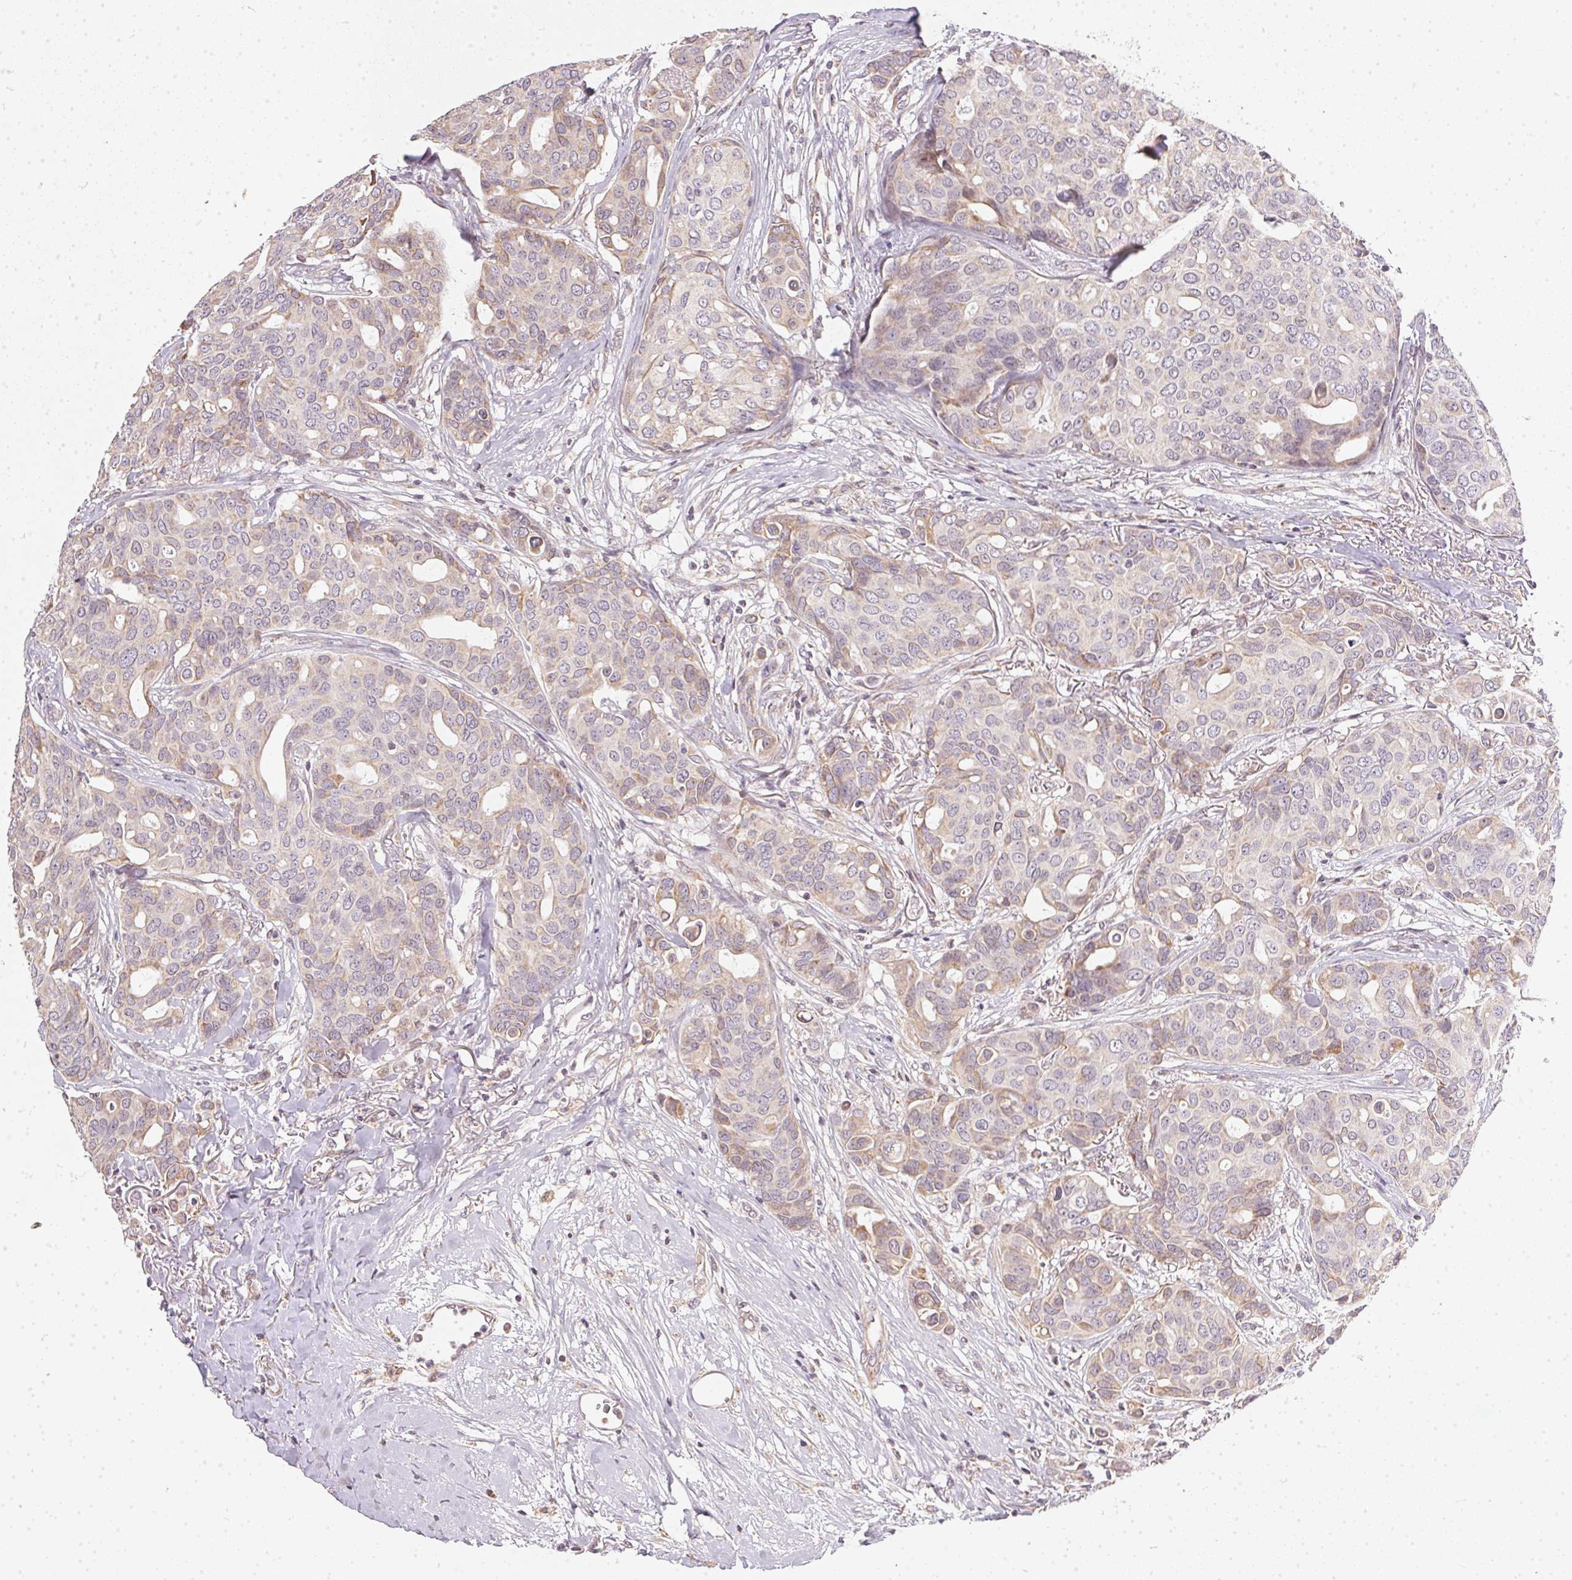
{"staining": {"intensity": "weak", "quantity": "<25%", "location": "cytoplasmic/membranous"}, "tissue": "breast cancer", "cell_type": "Tumor cells", "image_type": "cancer", "snomed": [{"axis": "morphology", "description": "Duct carcinoma"}, {"axis": "topography", "description": "Breast"}], "caption": "The photomicrograph shows no significant expression in tumor cells of breast cancer.", "gene": "VWA5B2", "patient": {"sex": "female", "age": 54}}